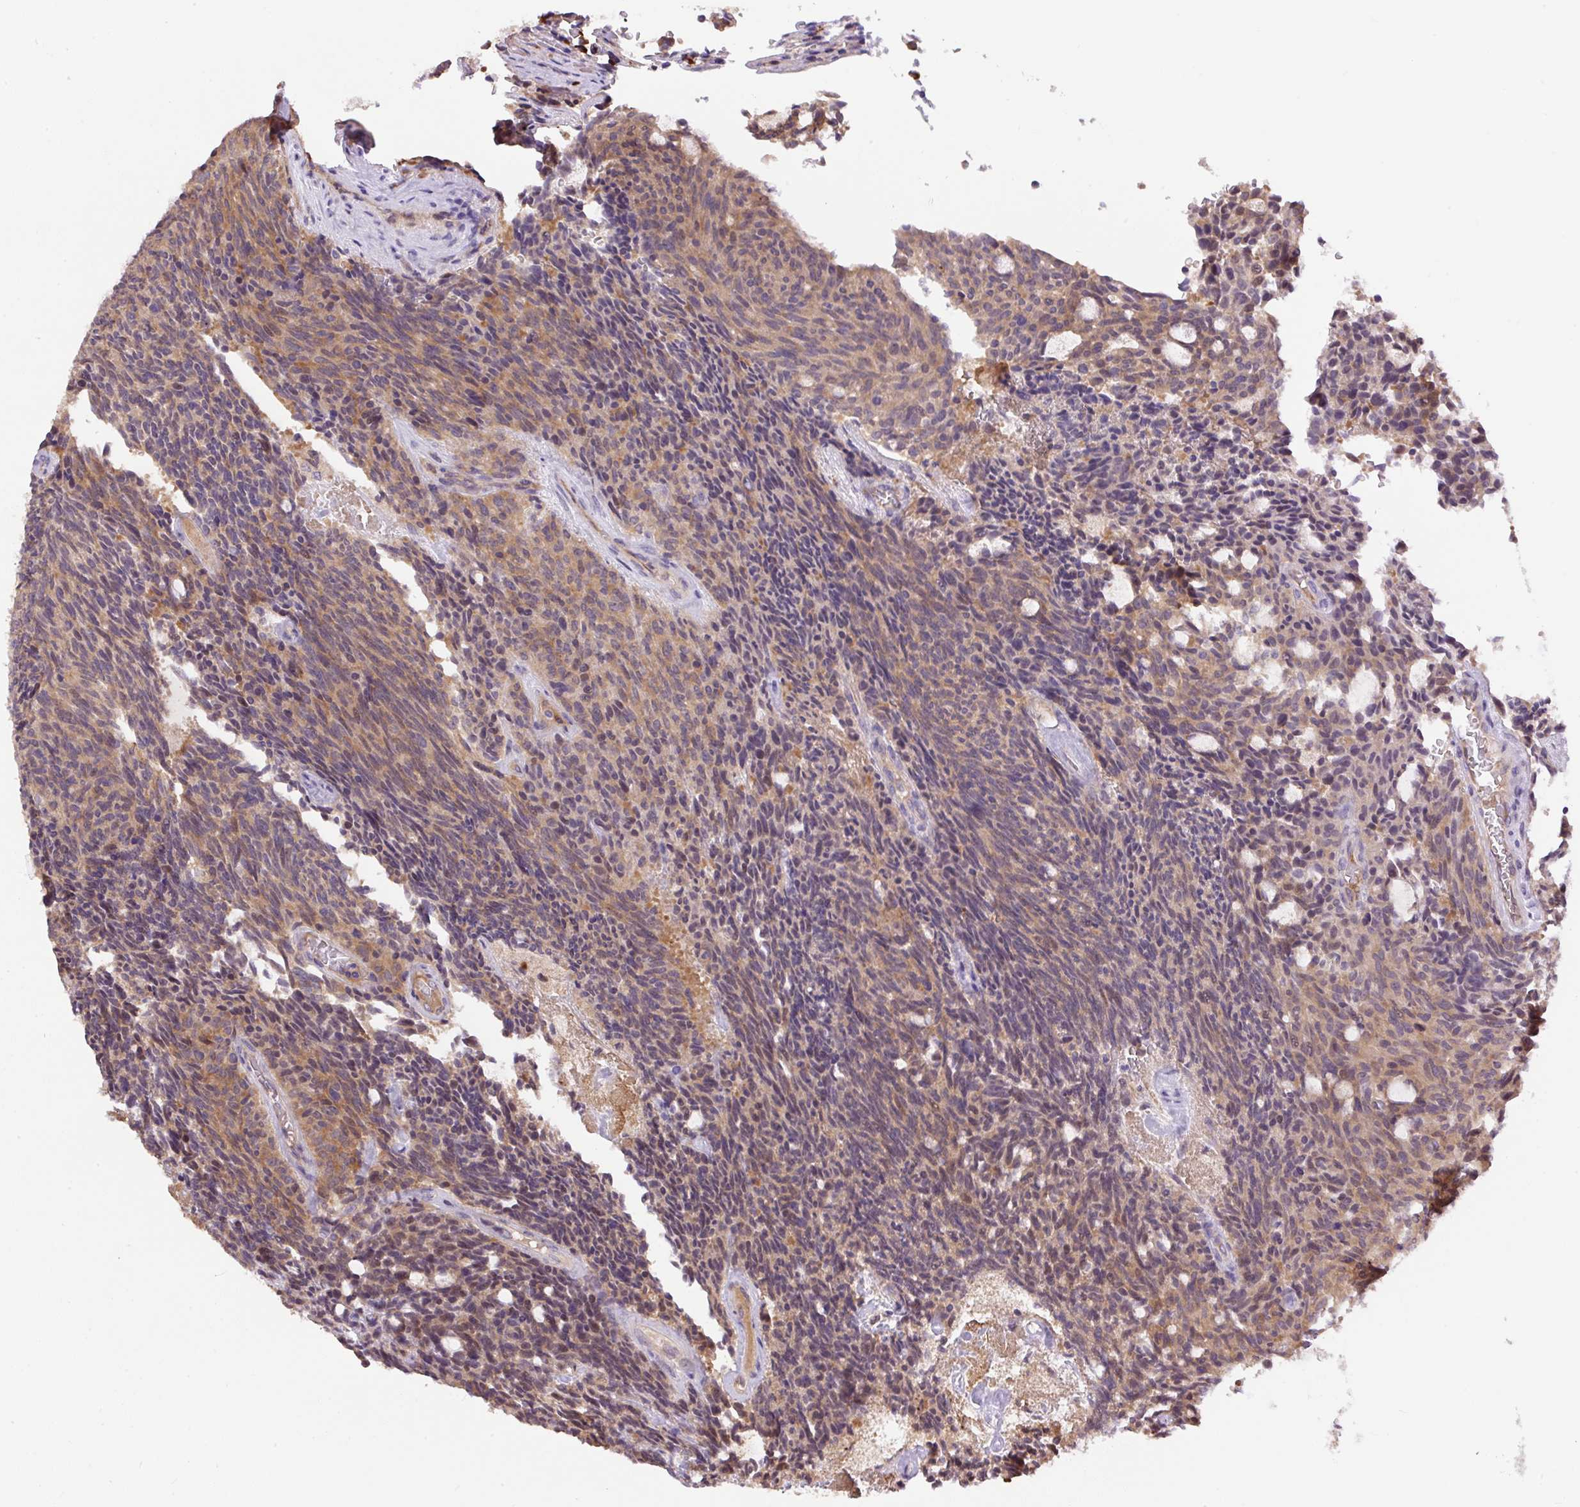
{"staining": {"intensity": "moderate", "quantity": ">75%", "location": "cytoplasmic/membranous"}, "tissue": "carcinoid", "cell_type": "Tumor cells", "image_type": "cancer", "snomed": [{"axis": "morphology", "description": "Carcinoid, malignant, NOS"}, {"axis": "topography", "description": "Pancreas"}], "caption": "Immunohistochemistry (IHC) photomicrograph of neoplastic tissue: human carcinoid stained using IHC displays medium levels of moderate protein expression localized specifically in the cytoplasmic/membranous of tumor cells, appearing as a cytoplasmic/membranous brown color.", "gene": "PPME1", "patient": {"sex": "female", "age": 54}}